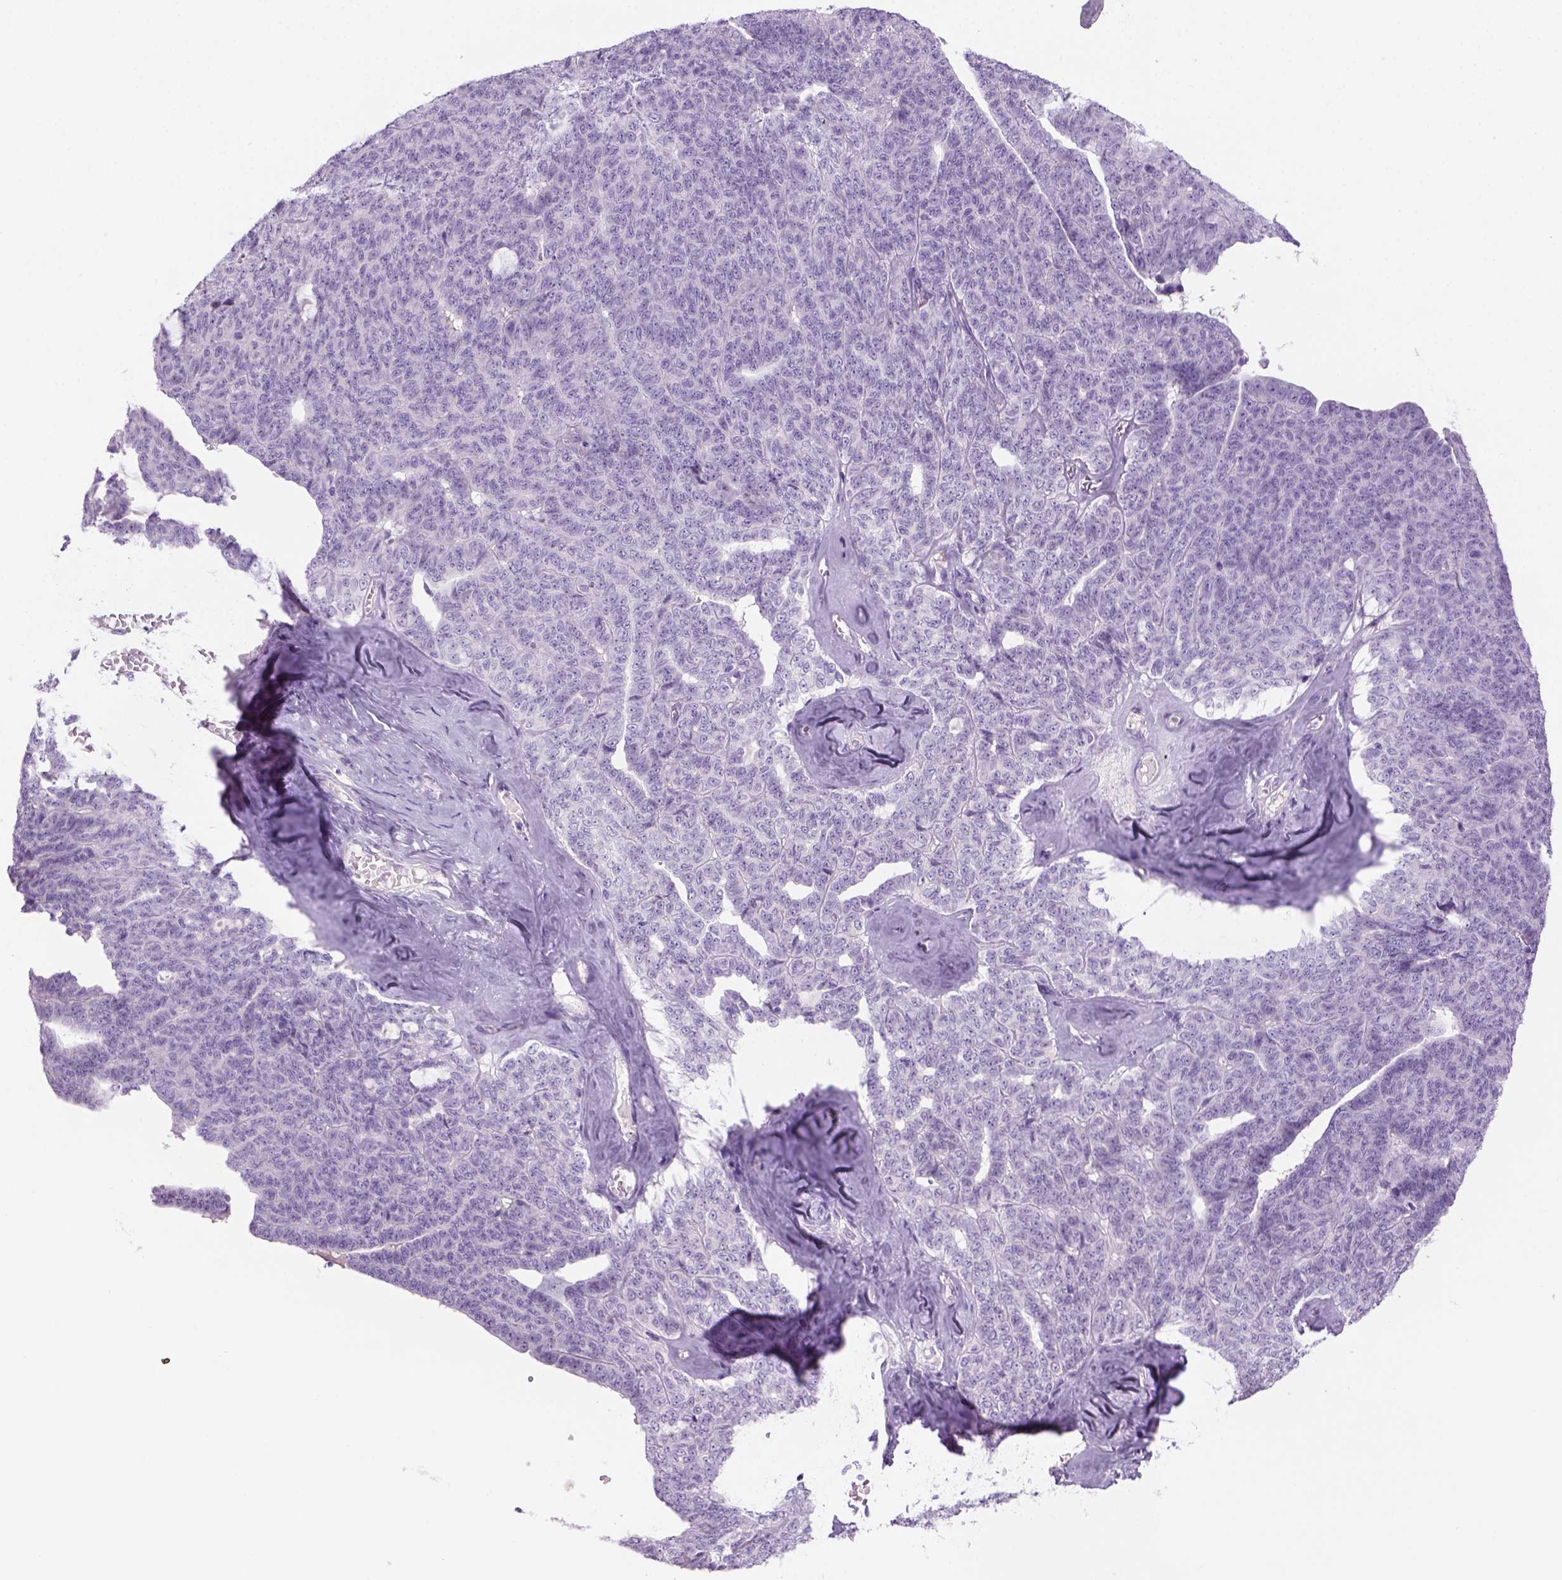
{"staining": {"intensity": "negative", "quantity": "none", "location": "none"}, "tissue": "ovarian cancer", "cell_type": "Tumor cells", "image_type": "cancer", "snomed": [{"axis": "morphology", "description": "Cystadenocarcinoma, serous, NOS"}, {"axis": "topography", "description": "Ovary"}], "caption": "This is an immunohistochemistry (IHC) photomicrograph of human ovarian serous cystadenocarcinoma. There is no expression in tumor cells.", "gene": "DNAH11", "patient": {"sex": "female", "age": 71}}